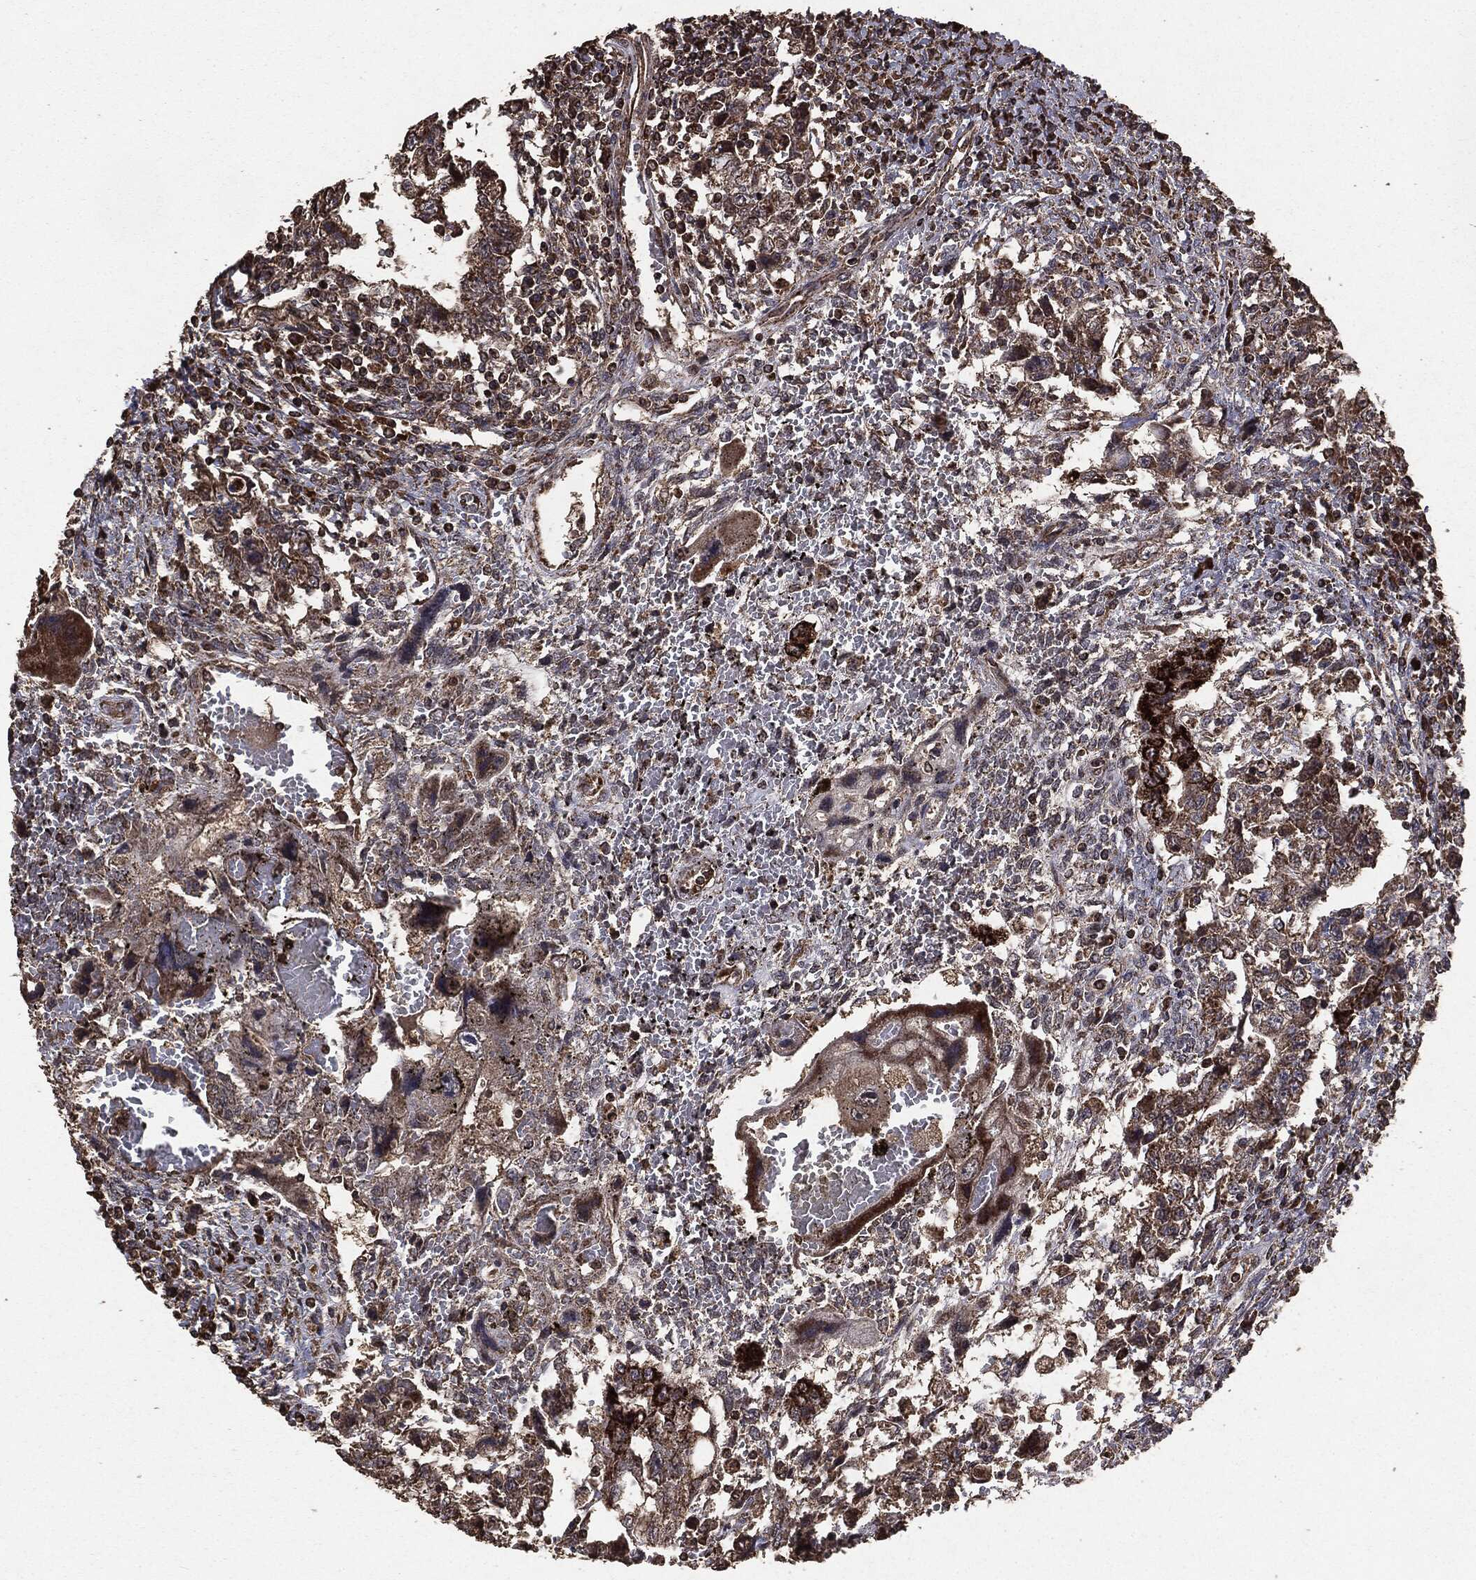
{"staining": {"intensity": "negative", "quantity": "none", "location": "none"}, "tissue": "testis cancer", "cell_type": "Tumor cells", "image_type": "cancer", "snomed": [{"axis": "morphology", "description": "Carcinoma, Embryonal, NOS"}, {"axis": "topography", "description": "Testis"}], "caption": "A high-resolution micrograph shows IHC staining of embryonal carcinoma (testis), which exhibits no significant staining in tumor cells.", "gene": "MTOR", "patient": {"sex": "male", "age": 26}}